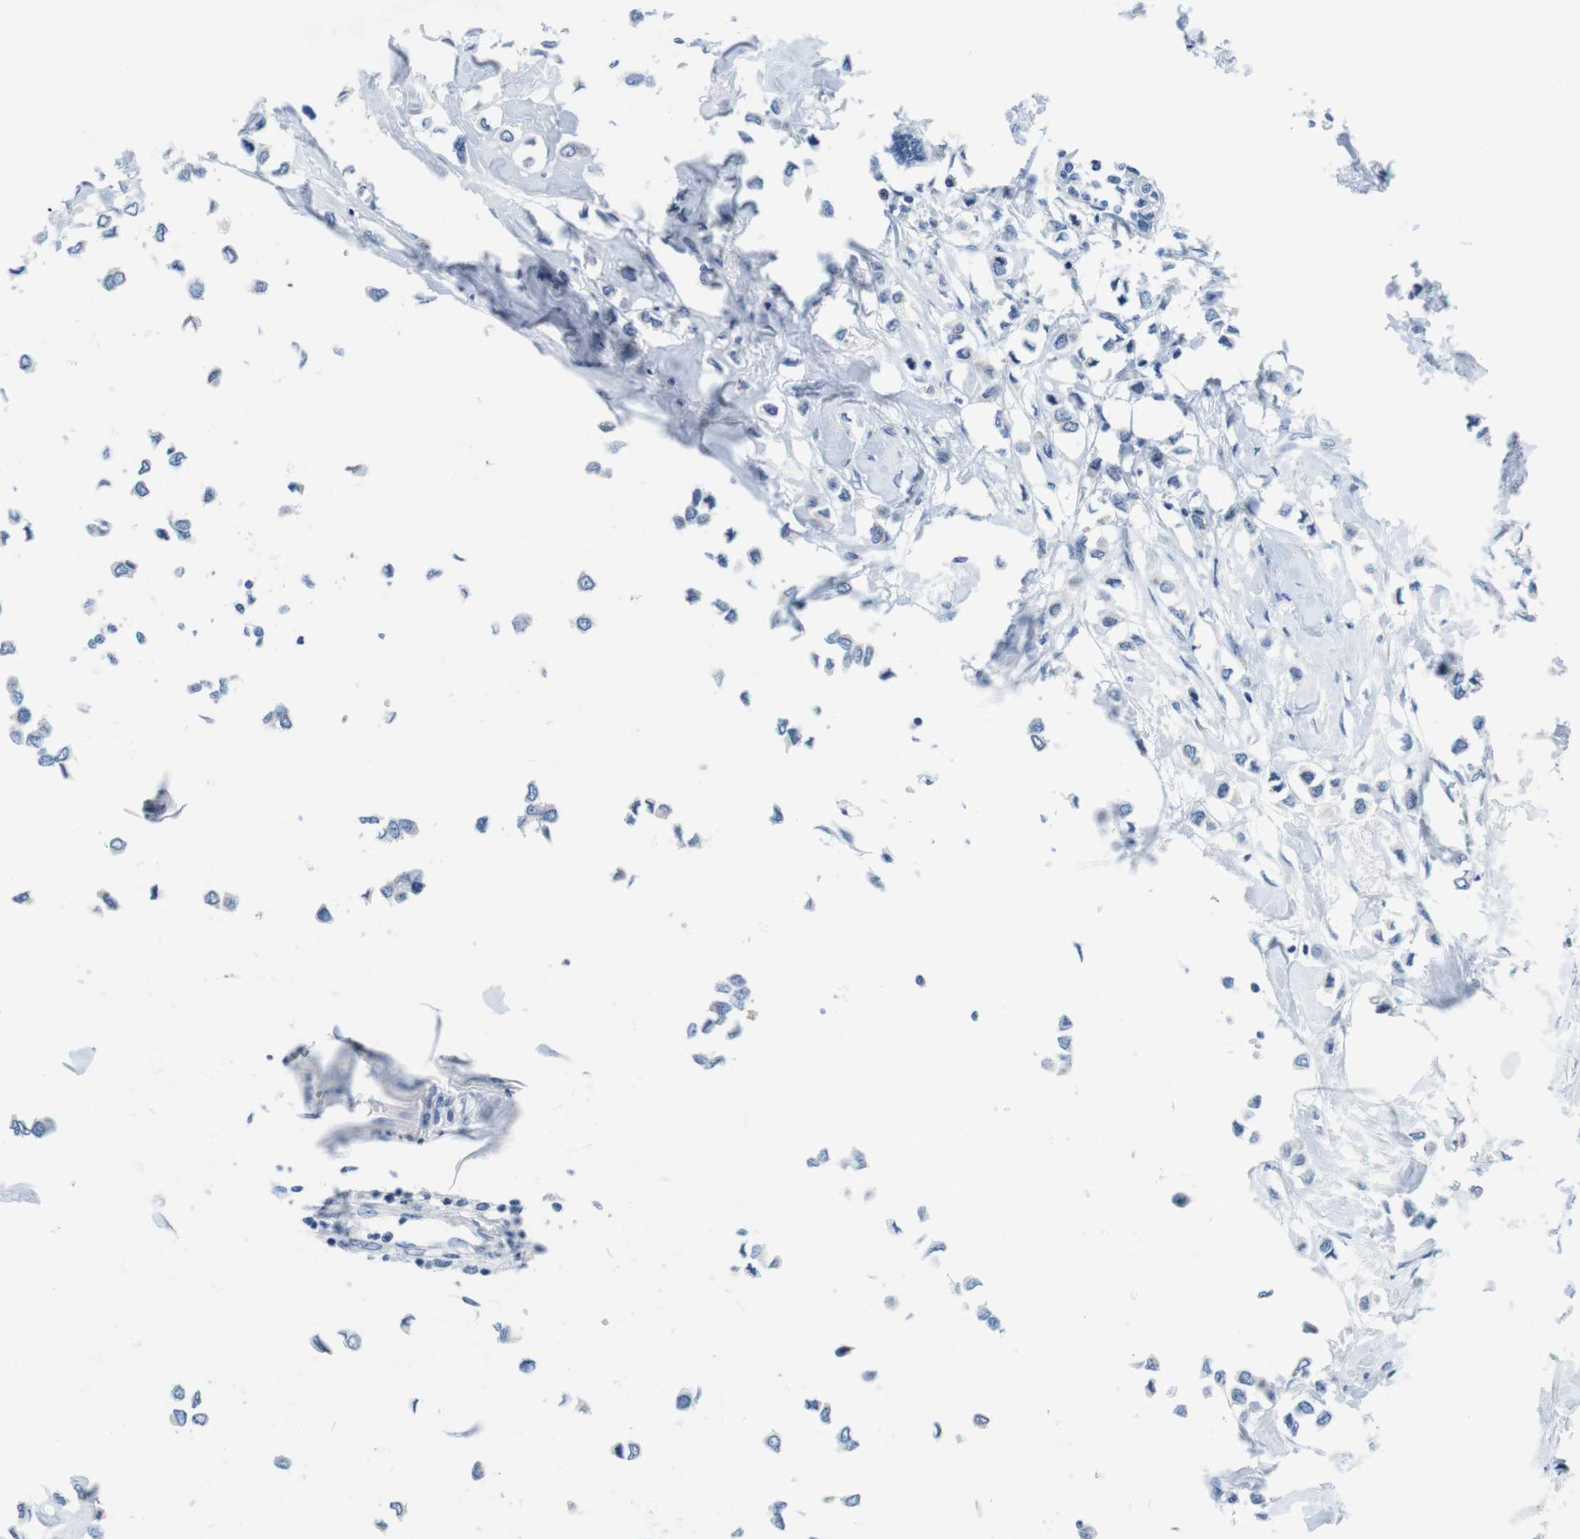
{"staining": {"intensity": "negative", "quantity": "none", "location": "none"}, "tissue": "breast cancer", "cell_type": "Tumor cells", "image_type": "cancer", "snomed": [{"axis": "morphology", "description": "Lobular carcinoma"}, {"axis": "topography", "description": "Breast"}], "caption": "The image shows no staining of tumor cells in breast cancer.", "gene": "GOLGA2", "patient": {"sex": "female", "age": 51}}